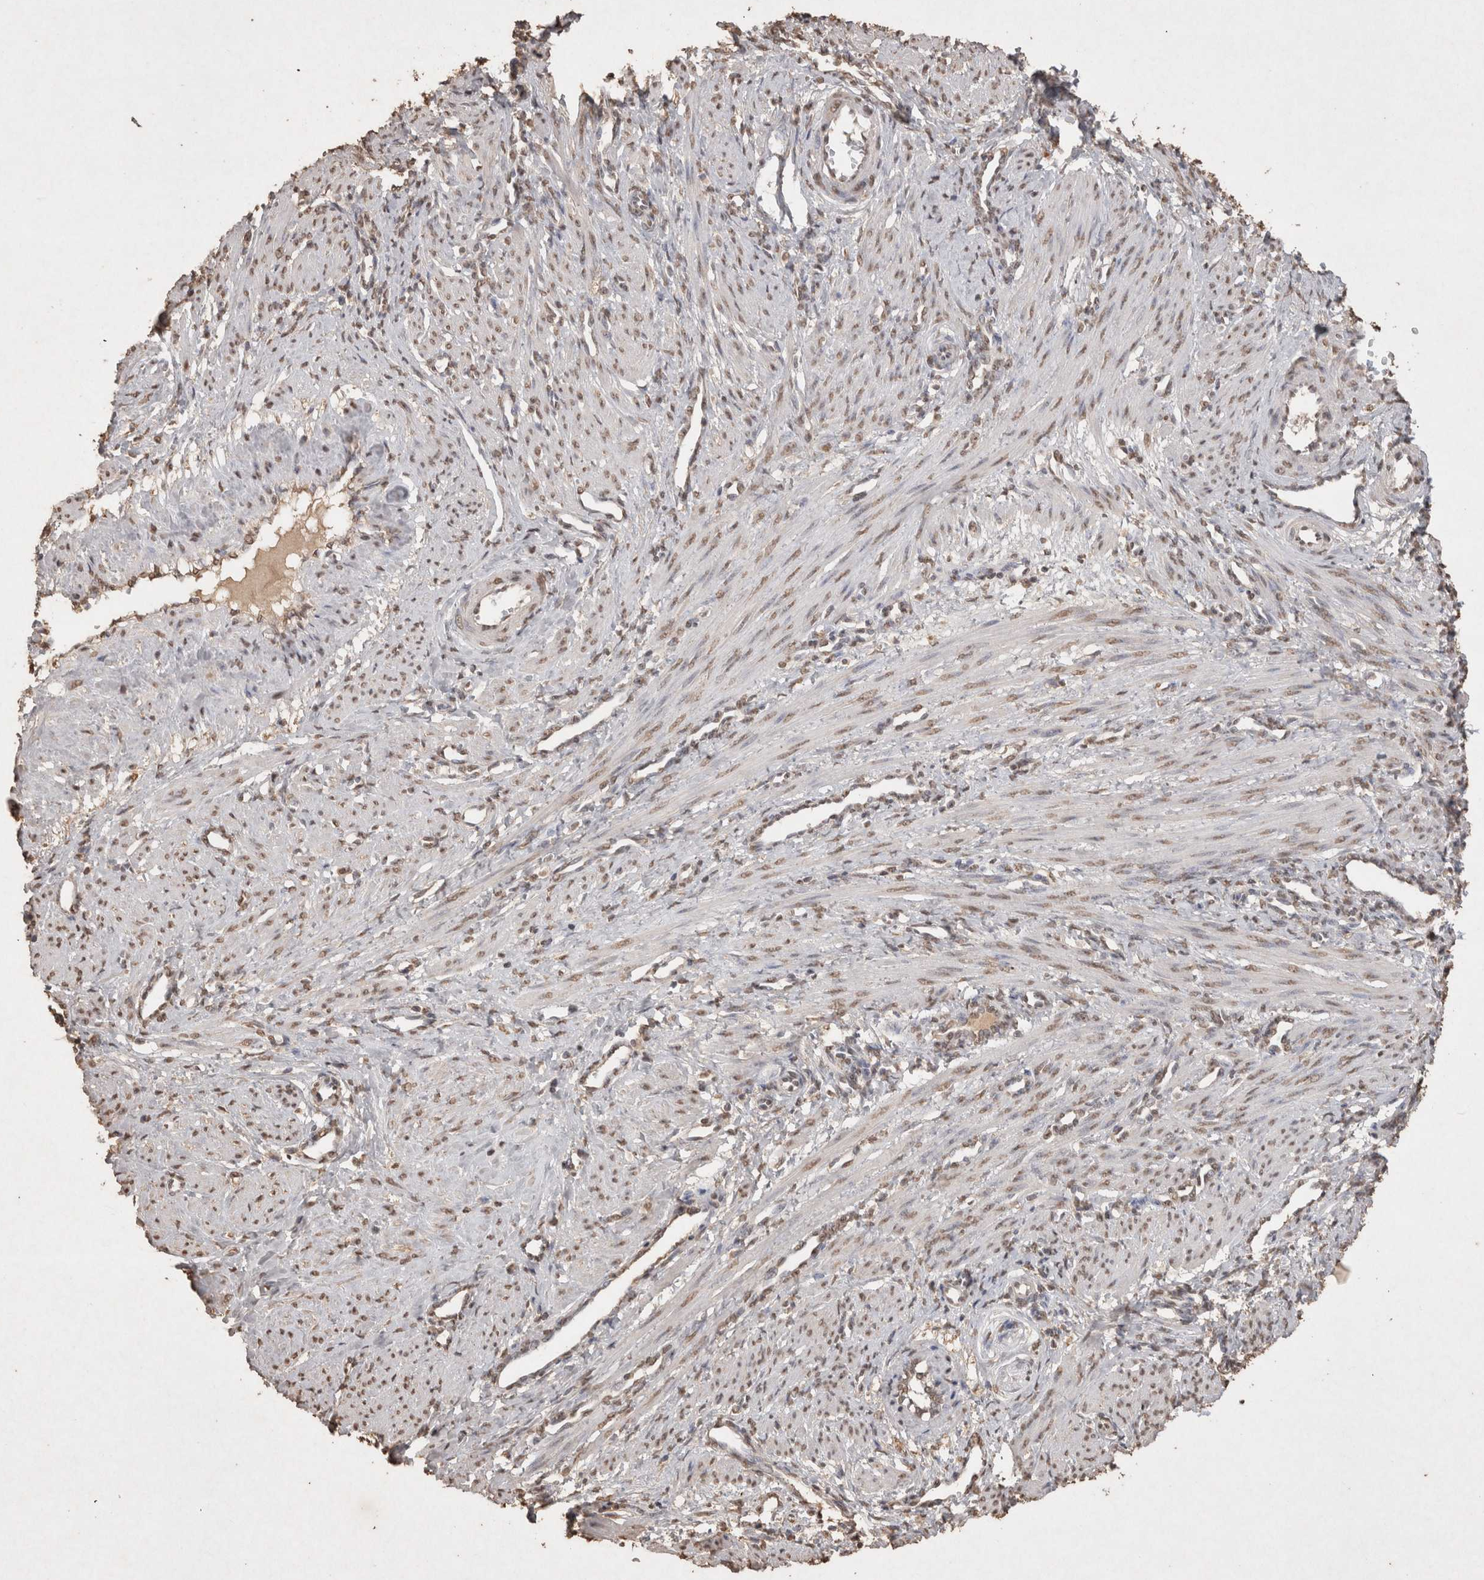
{"staining": {"intensity": "weak", "quantity": "25%-75%", "location": "nuclear"}, "tissue": "smooth muscle", "cell_type": "Smooth muscle cells", "image_type": "normal", "snomed": [{"axis": "morphology", "description": "Normal tissue, NOS"}, {"axis": "topography", "description": "Endometrium"}], "caption": "Smooth muscle stained for a protein reveals weak nuclear positivity in smooth muscle cells. (brown staining indicates protein expression, while blue staining denotes nuclei).", "gene": "MLX", "patient": {"sex": "female", "age": 33}}